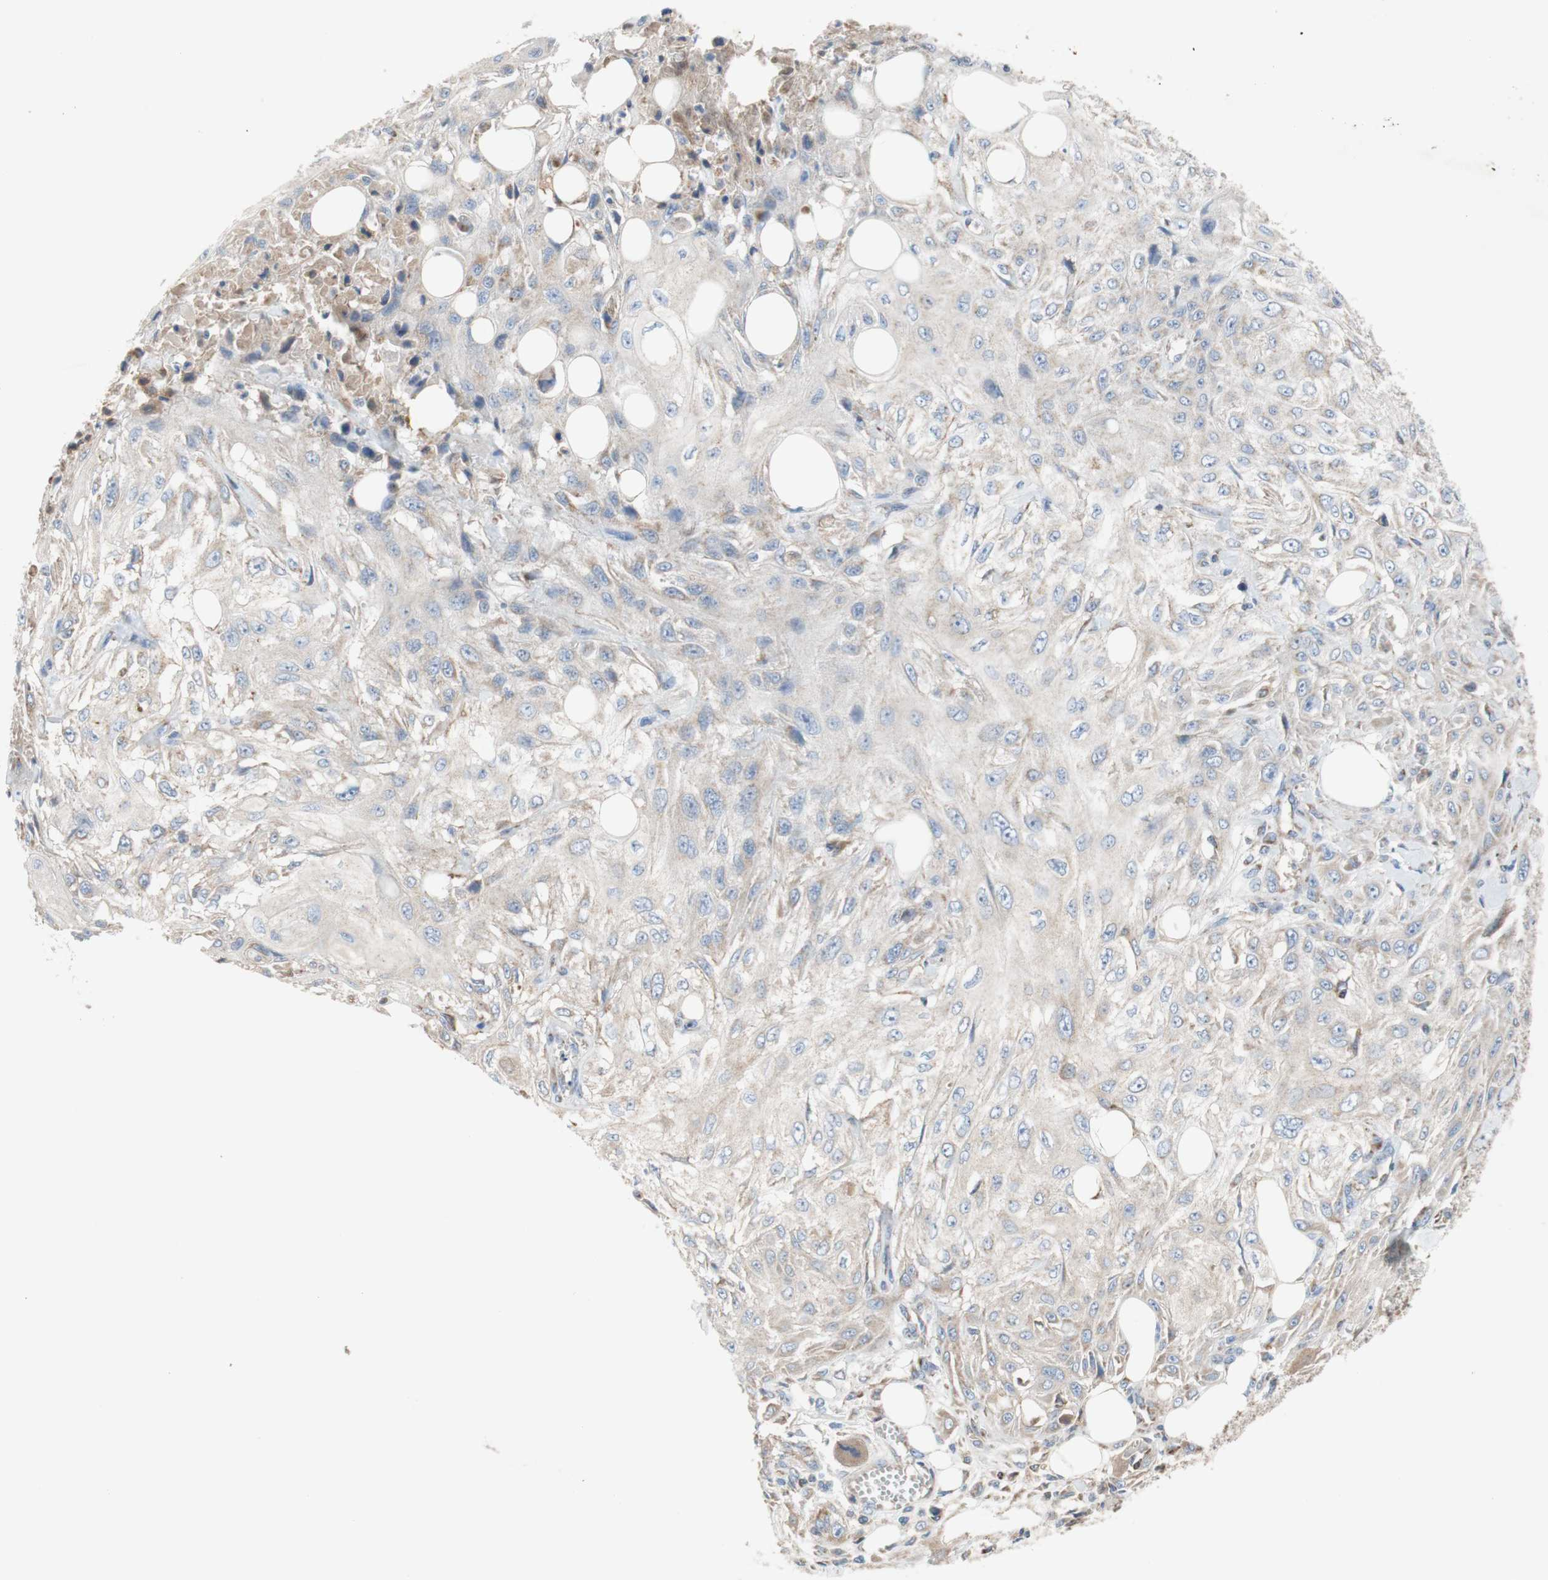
{"staining": {"intensity": "weak", "quantity": "<25%", "location": "cytoplasmic/membranous"}, "tissue": "skin cancer", "cell_type": "Tumor cells", "image_type": "cancer", "snomed": [{"axis": "morphology", "description": "Squamous cell carcinoma, NOS"}, {"axis": "topography", "description": "Skin"}], "caption": "DAB immunohistochemical staining of human skin squamous cell carcinoma demonstrates no significant expression in tumor cells.", "gene": "SDHB", "patient": {"sex": "male", "age": 75}}